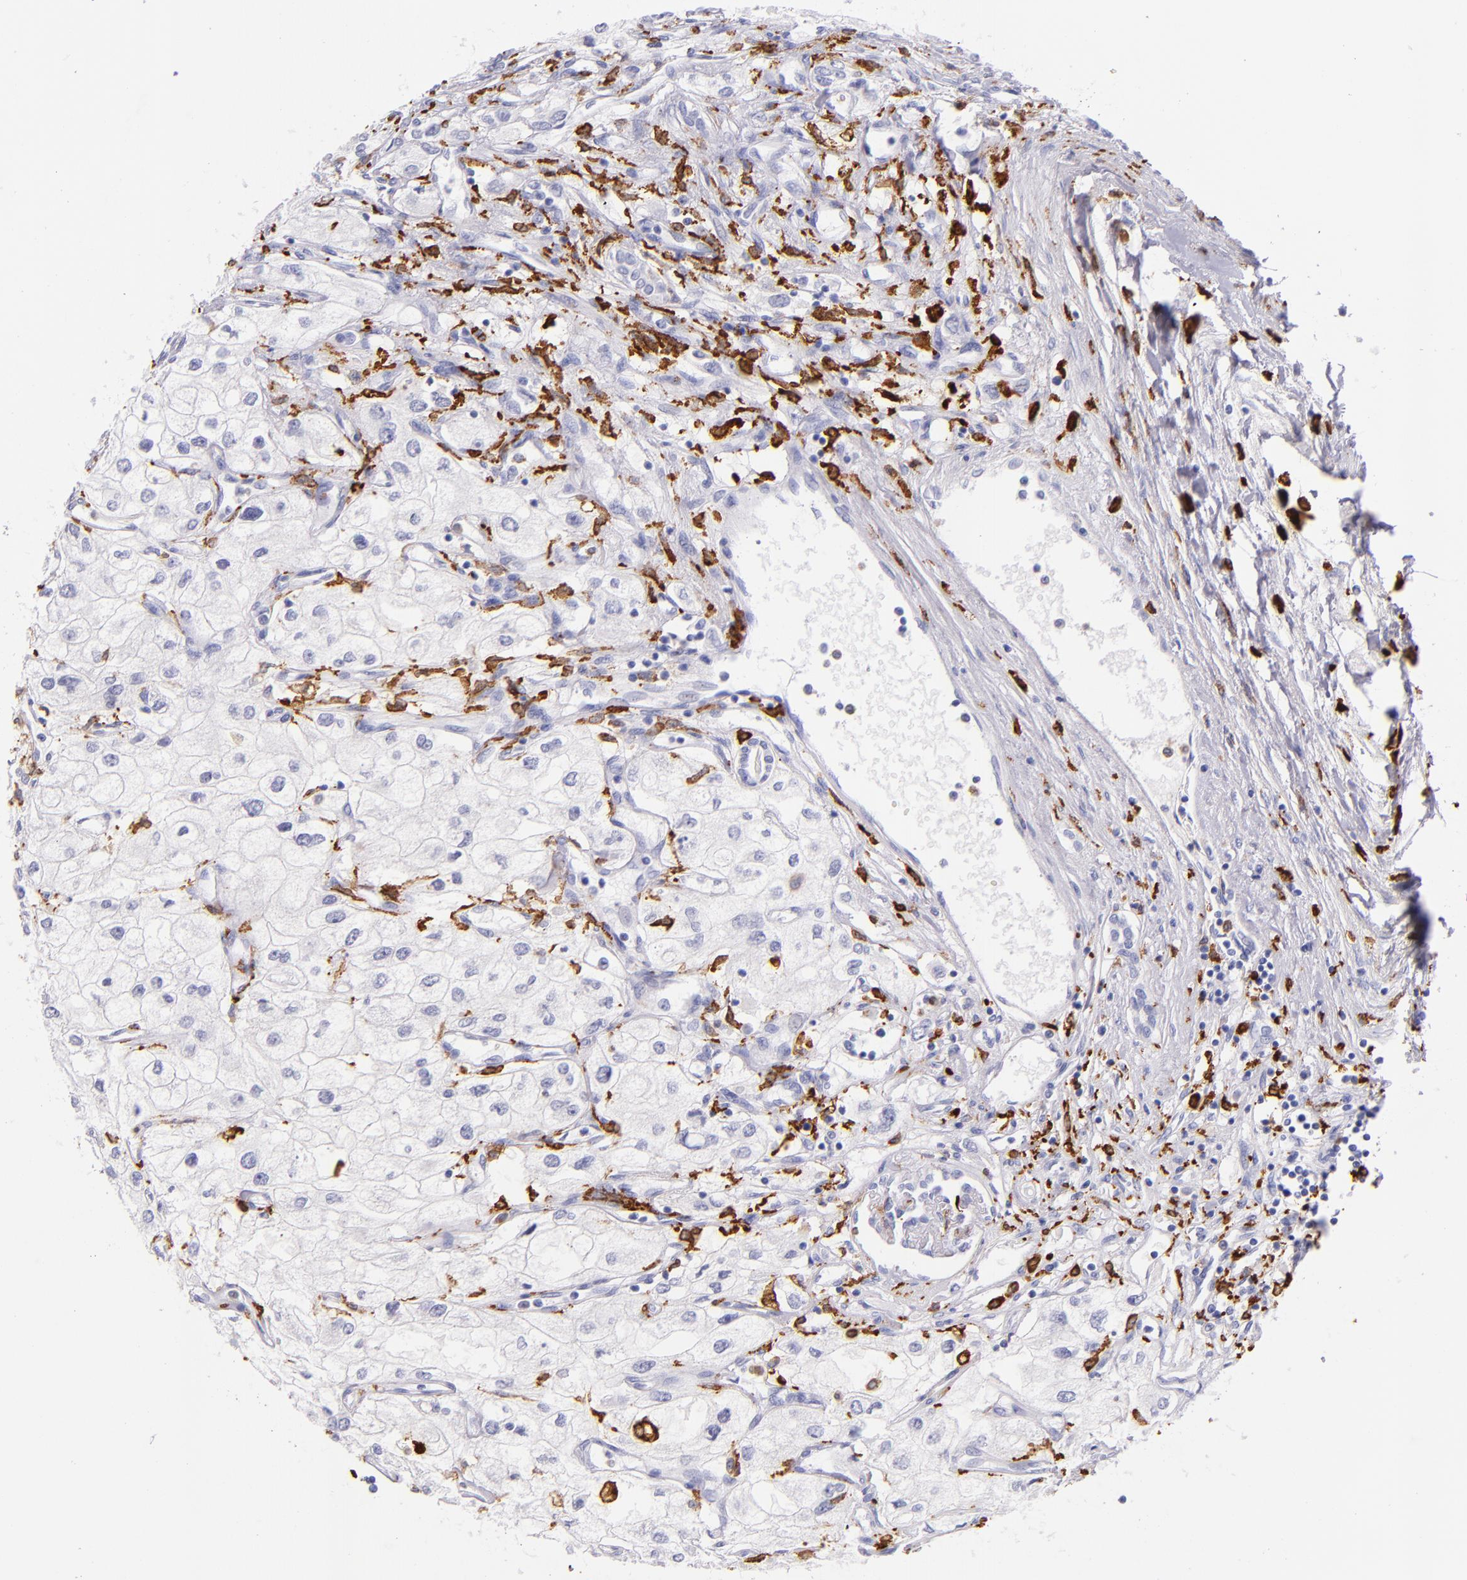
{"staining": {"intensity": "negative", "quantity": "none", "location": "none"}, "tissue": "renal cancer", "cell_type": "Tumor cells", "image_type": "cancer", "snomed": [{"axis": "morphology", "description": "Adenocarcinoma, NOS"}, {"axis": "topography", "description": "Kidney"}], "caption": "Tumor cells show no significant protein staining in renal cancer.", "gene": "CD163", "patient": {"sex": "male", "age": 57}}